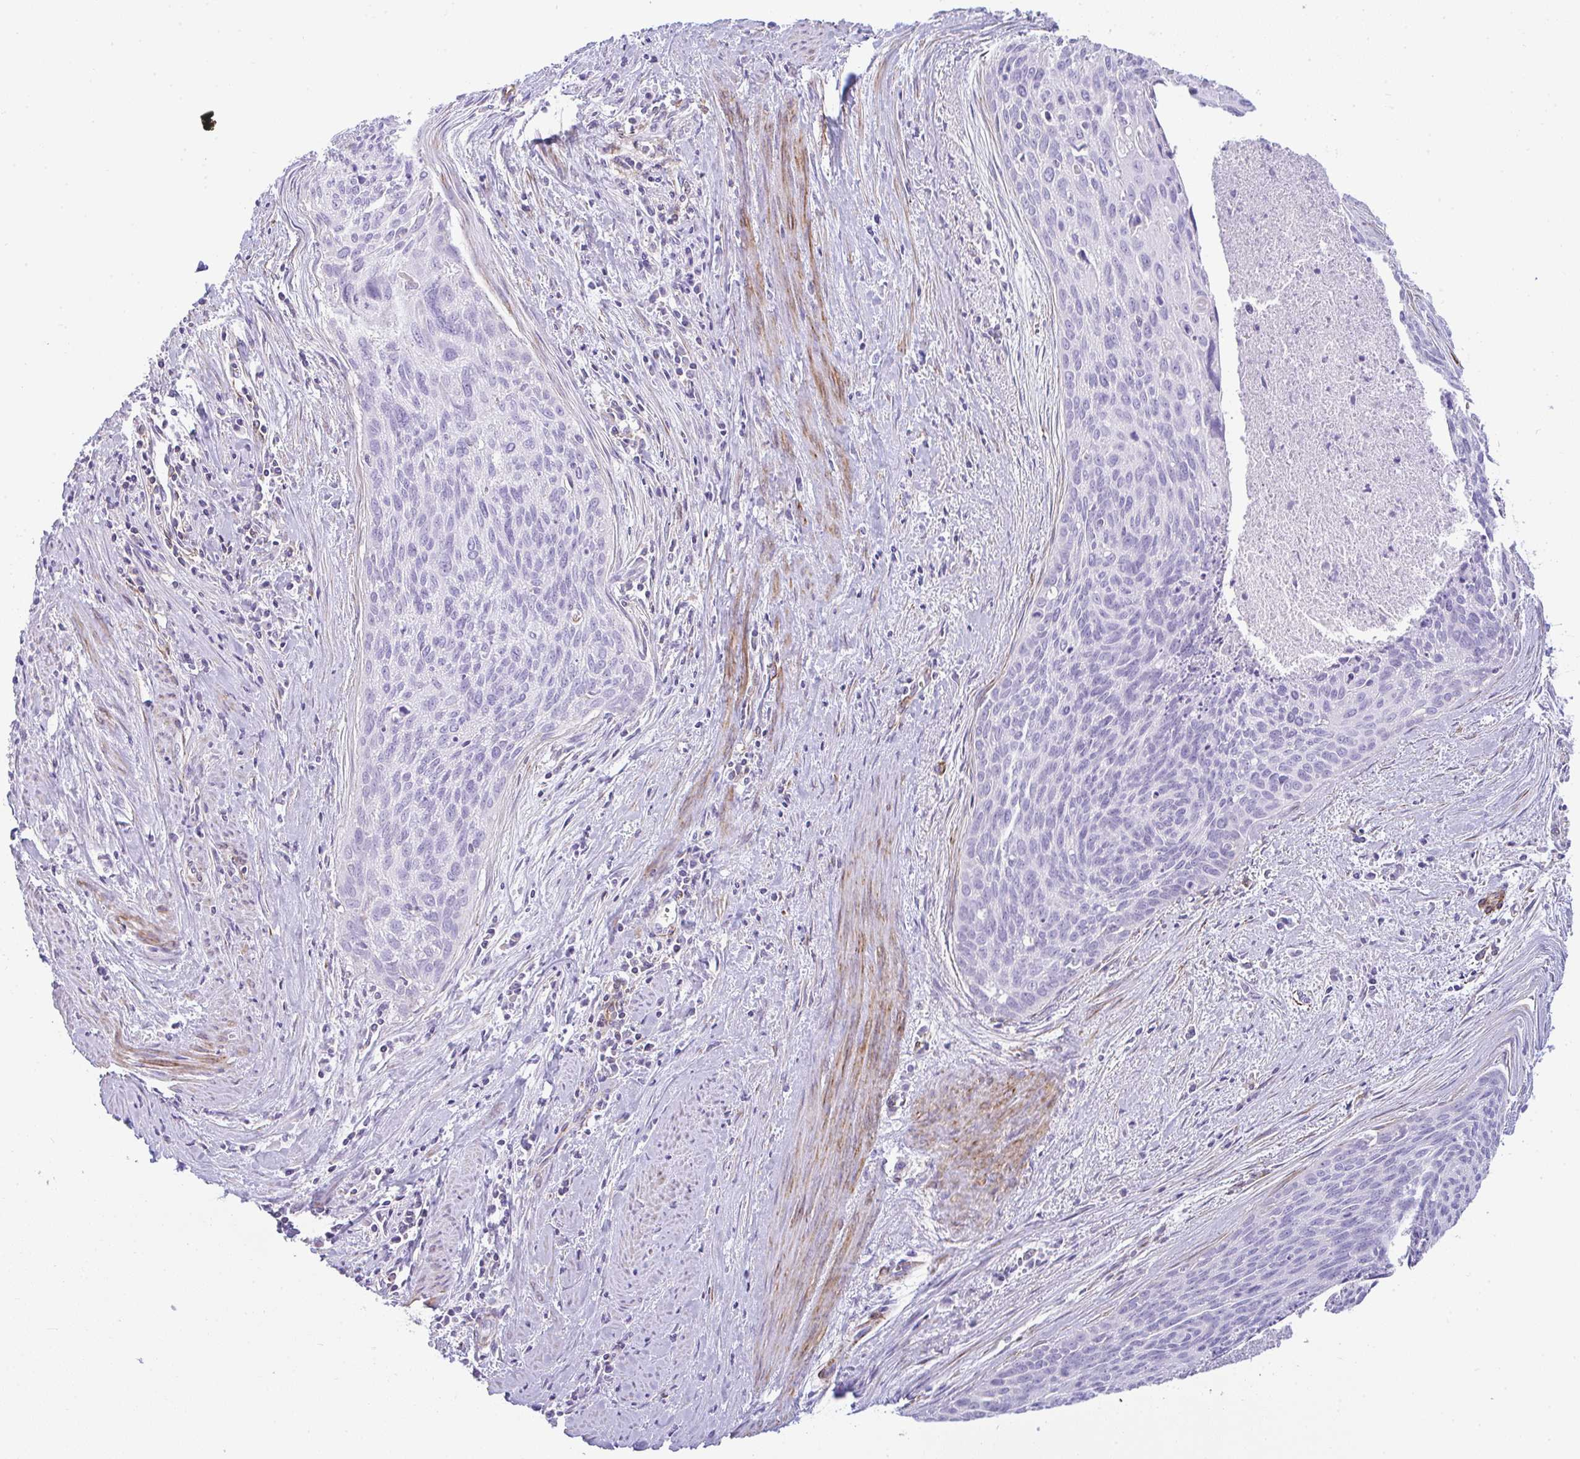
{"staining": {"intensity": "negative", "quantity": "none", "location": "none"}, "tissue": "cervical cancer", "cell_type": "Tumor cells", "image_type": "cancer", "snomed": [{"axis": "morphology", "description": "Squamous cell carcinoma, NOS"}, {"axis": "topography", "description": "Cervix"}], "caption": "Immunohistochemistry (IHC) photomicrograph of neoplastic tissue: human cervical squamous cell carcinoma stained with DAB demonstrates no significant protein expression in tumor cells.", "gene": "CDRT15", "patient": {"sex": "female", "age": 55}}